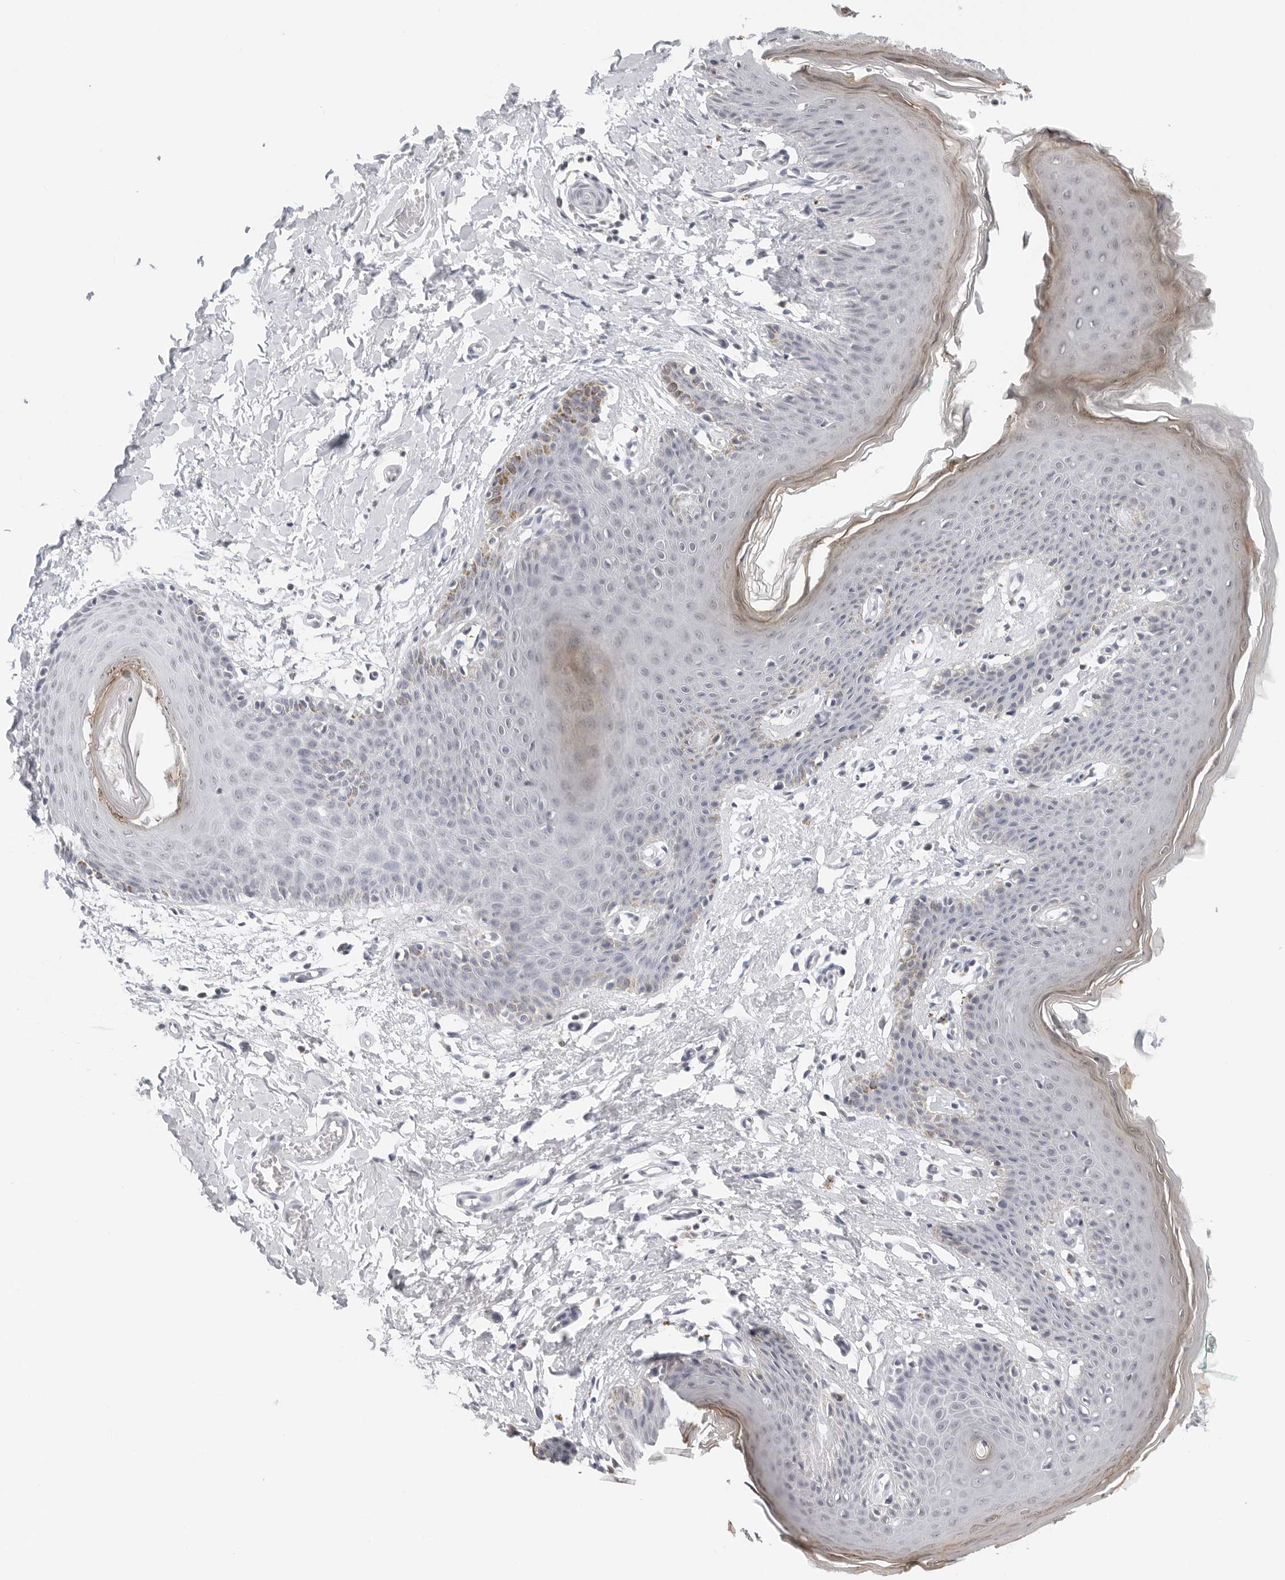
{"staining": {"intensity": "moderate", "quantity": "<25%", "location": "cytoplasmic/membranous"}, "tissue": "skin", "cell_type": "Epidermal cells", "image_type": "normal", "snomed": [{"axis": "morphology", "description": "Normal tissue, NOS"}, {"axis": "topography", "description": "Vulva"}], "caption": "Protein analysis of normal skin demonstrates moderate cytoplasmic/membranous positivity in approximately <25% of epidermal cells. The staining is performed using DAB brown chromogen to label protein expression. The nuclei are counter-stained blue using hematoxylin.", "gene": "FLG2", "patient": {"sex": "female", "age": 66}}